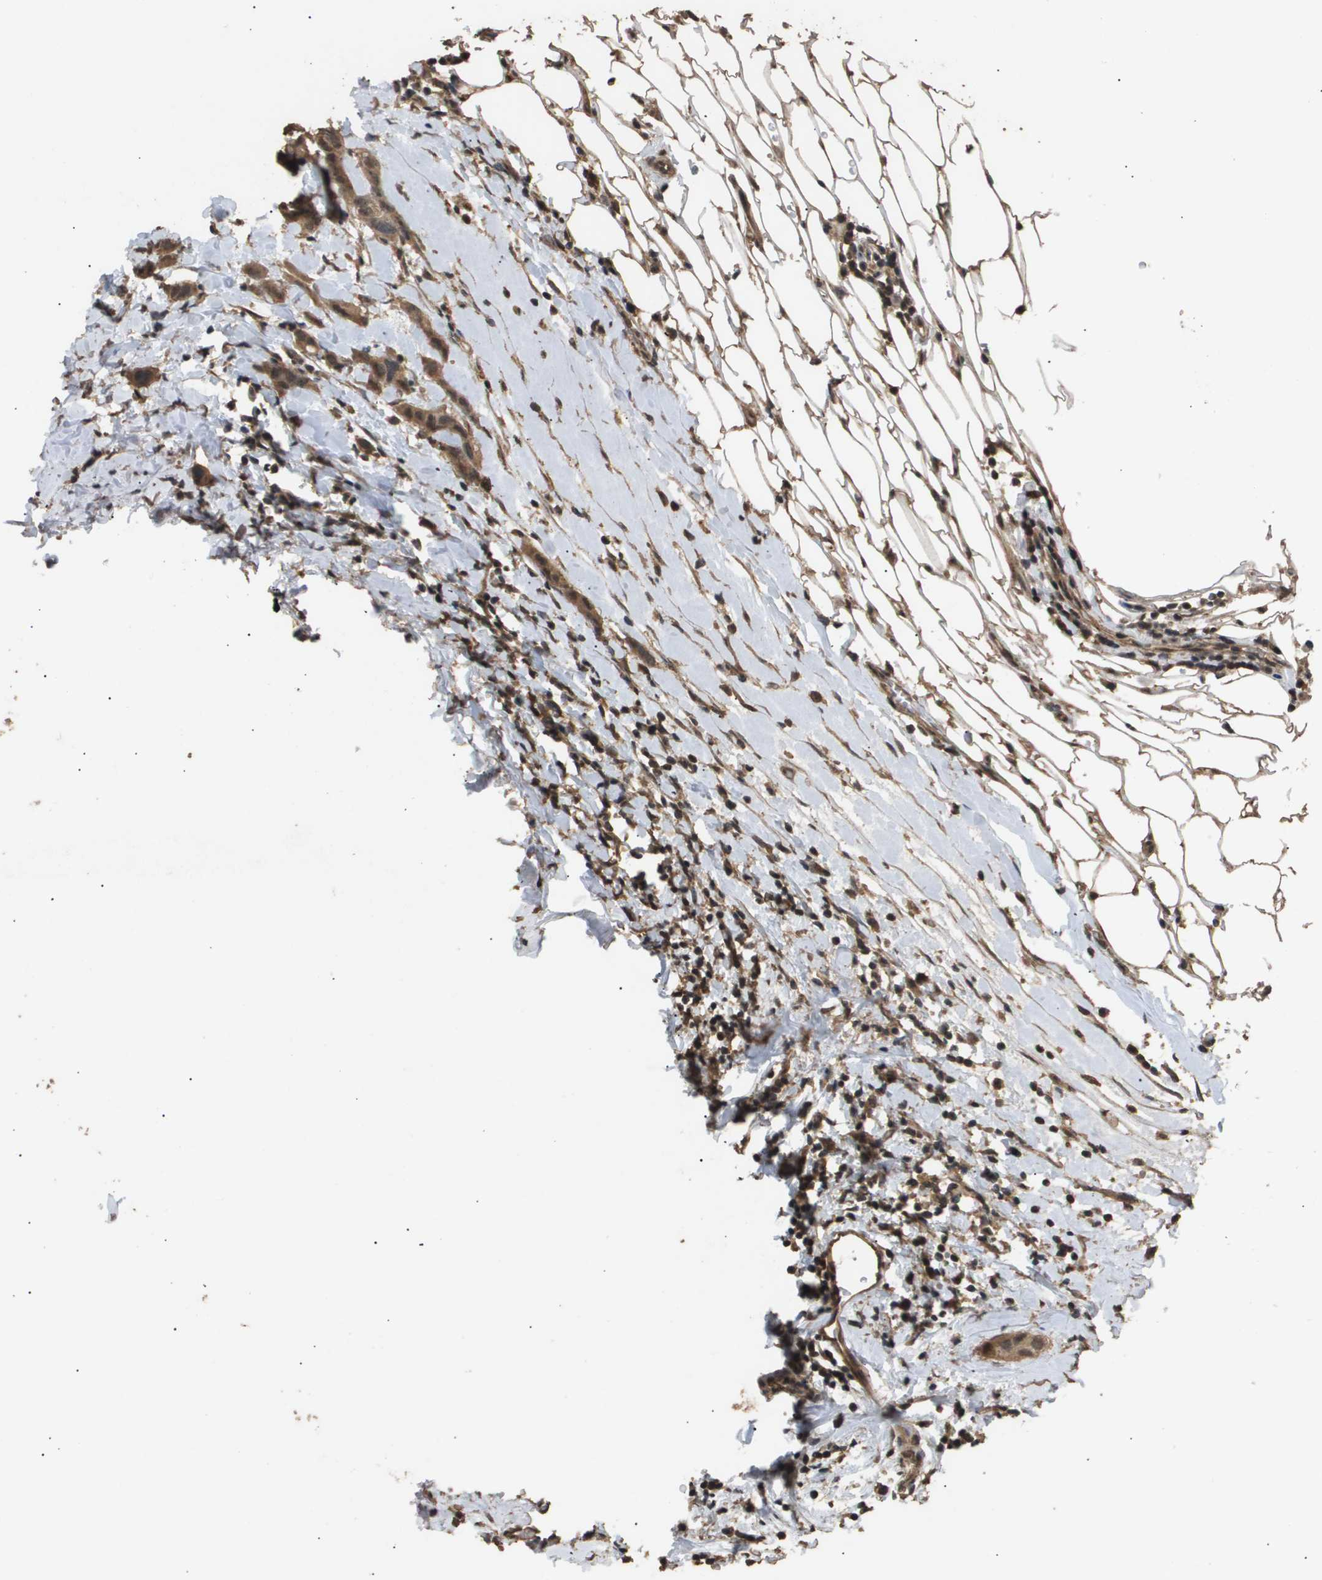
{"staining": {"intensity": "moderate", "quantity": ">75%", "location": "cytoplasmic/membranous,nuclear"}, "tissue": "breast cancer", "cell_type": "Tumor cells", "image_type": "cancer", "snomed": [{"axis": "morphology", "description": "Duct carcinoma"}, {"axis": "topography", "description": "Breast"}], "caption": "Immunohistochemical staining of intraductal carcinoma (breast) demonstrates medium levels of moderate cytoplasmic/membranous and nuclear protein expression in approximately >75% of tumor cells. Ihc stains the protein in brown and the nuclei are stained blue.", "gene": "ING1", "patient": {"sex": "female", "age": 50}}